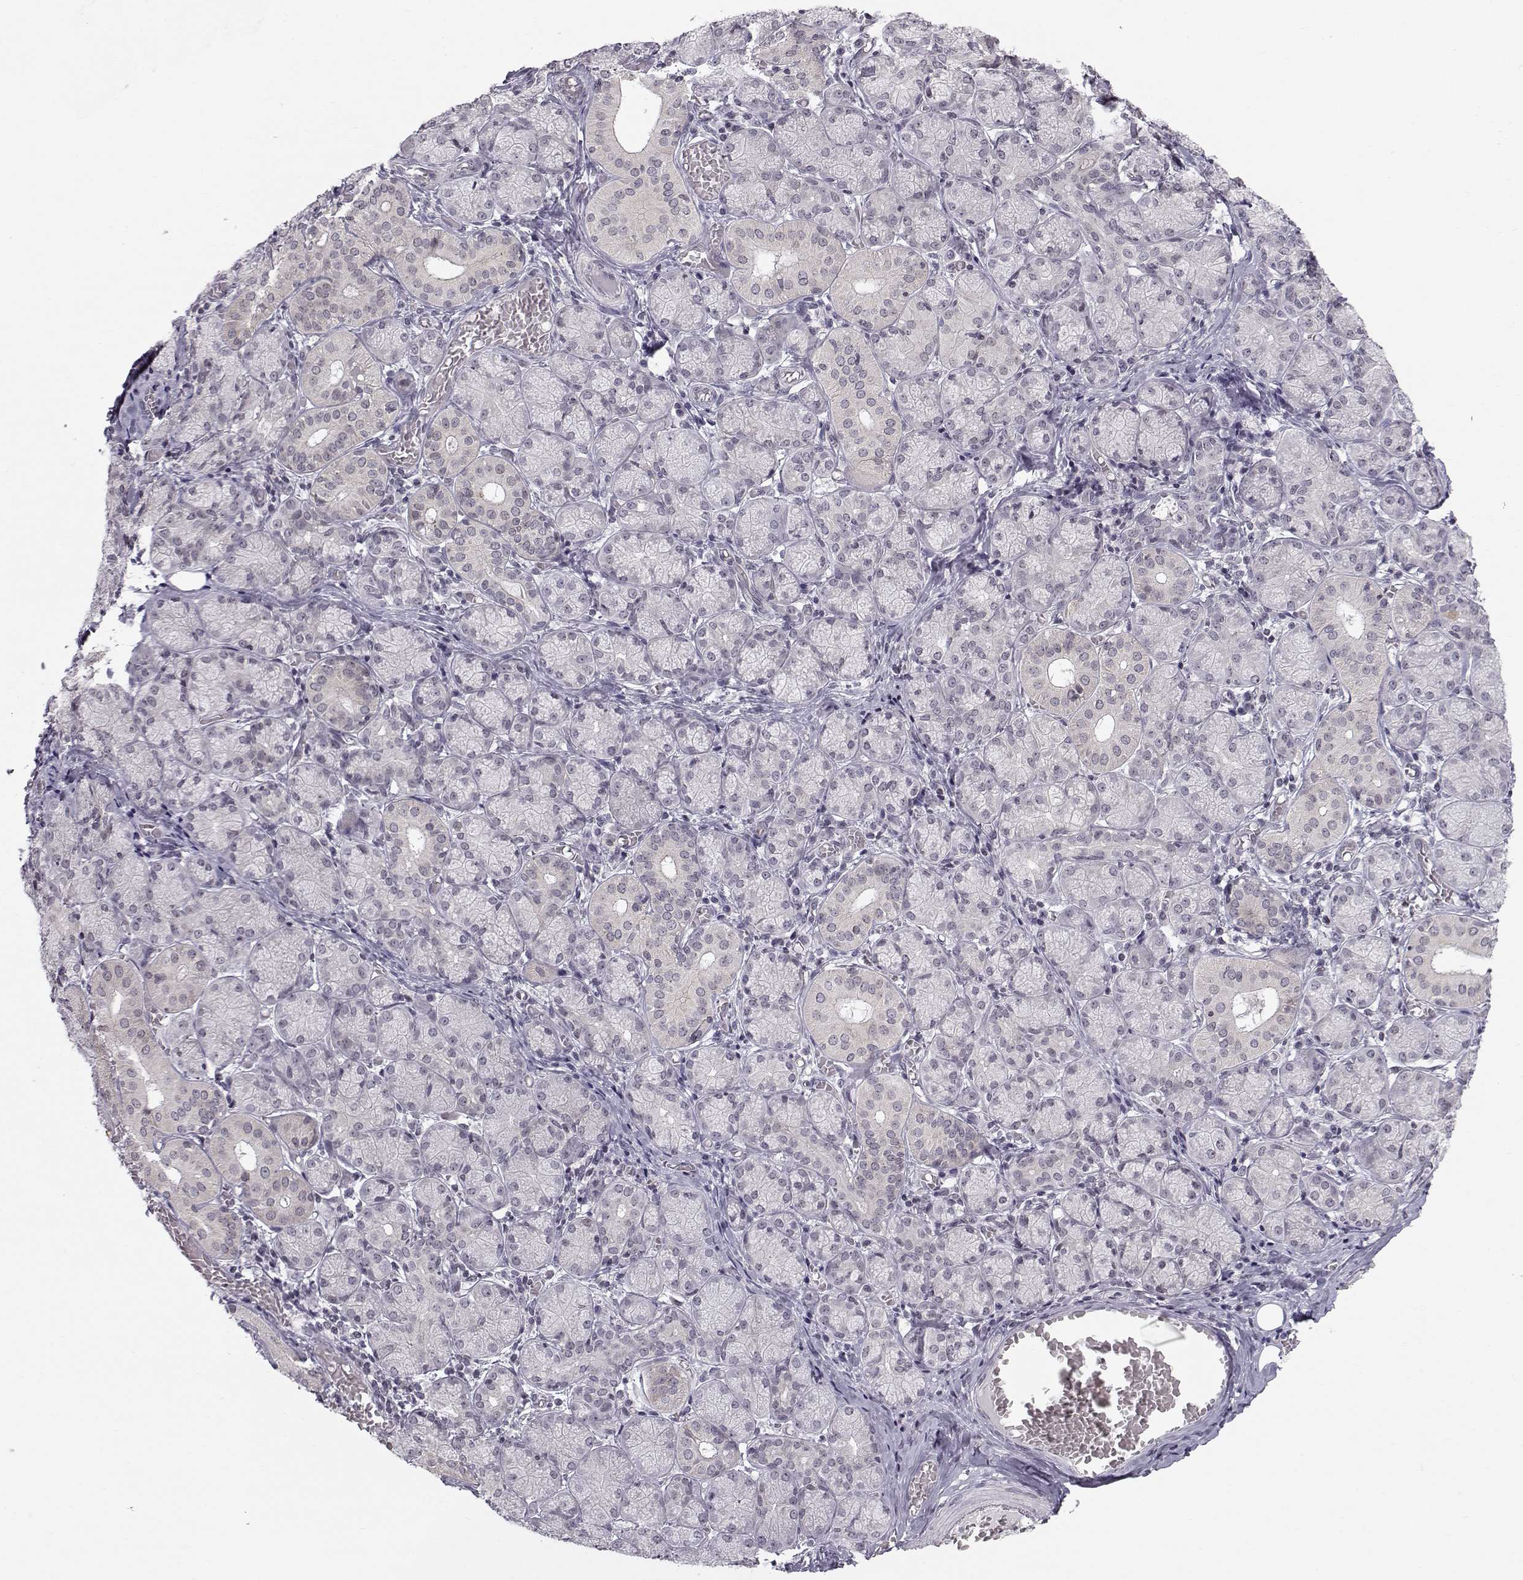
{"staining": {"intensity": "strong", "quantity": "<25%", "location": "nuclear"}, "tissue": "salivary gland", "cell_type": "Glandular cells", "image_type": "normal", "snomed": [{"axis": "morphology", "description": "Normal tissue, NOS"}, {"axis": "topography", "description": "Salivary gland"}, {"axis": "topography", "description": "Peripheral nerve tissue"}], "caption": "A brown stain shows strong nuclear expression of a protein in glandular cells of benign human salivary gland. (DAB IHC with brightfield microscopy, high magnification).", "gene": "MARCHF4", "patient": {"sex": "female", "age": 24}}